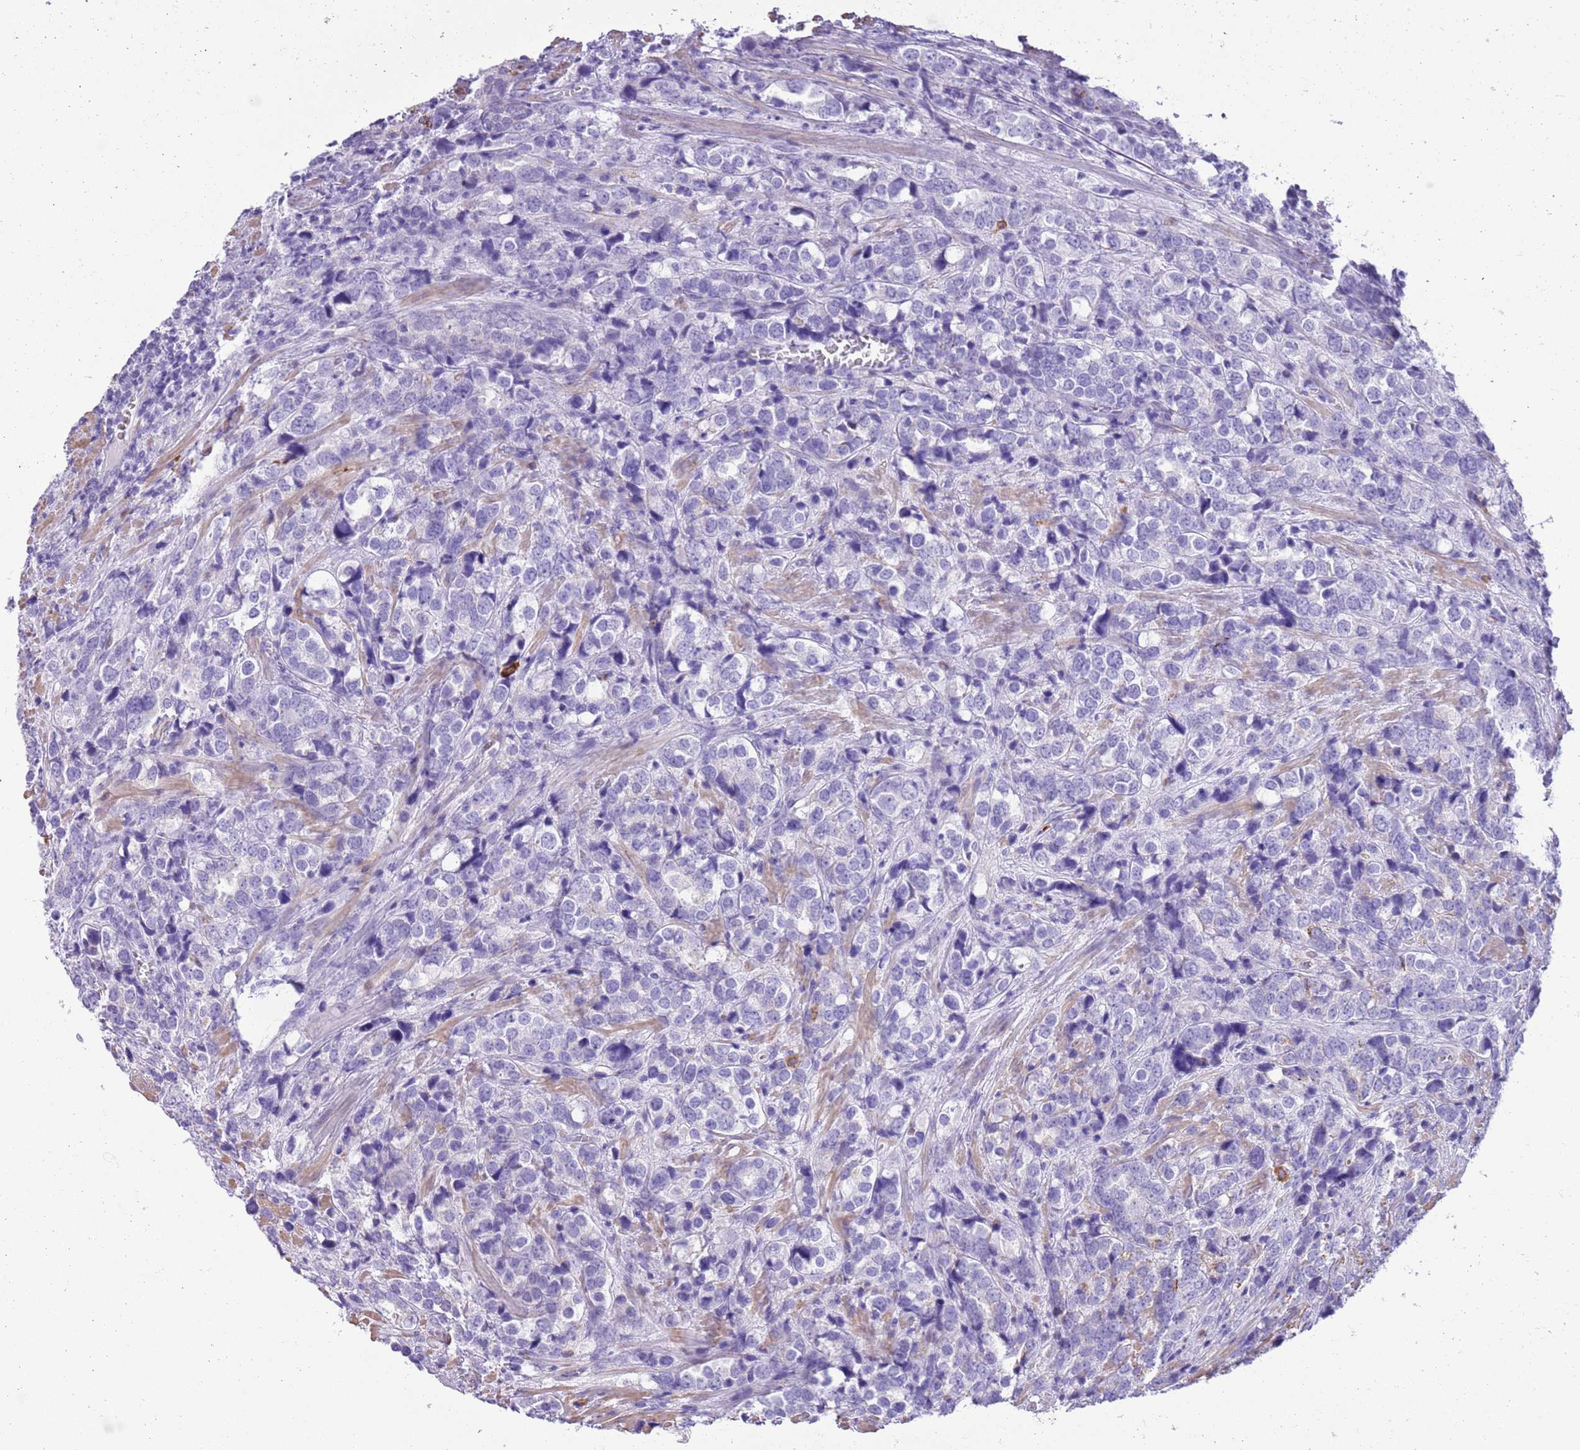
{"staining": {"intensity": "negative", "quantity": "none", "location": "none"}, "tissue": "prostate cancer", "cell_type": "Tumor cells", "image_type": "cancer", "snomed": [{"axis": "morphology", "description": "Adenocarcinoma, High grade"}, {"axis": "topography", "description": "Prostate"}], "caption": "Immunohistochemical staining of human prostate high-grade adenocarcinoma demonstrates no significant positivity in tumor cells.", "gene": "SLC7A14", "patient": {"sex": "male", "age": 71}}